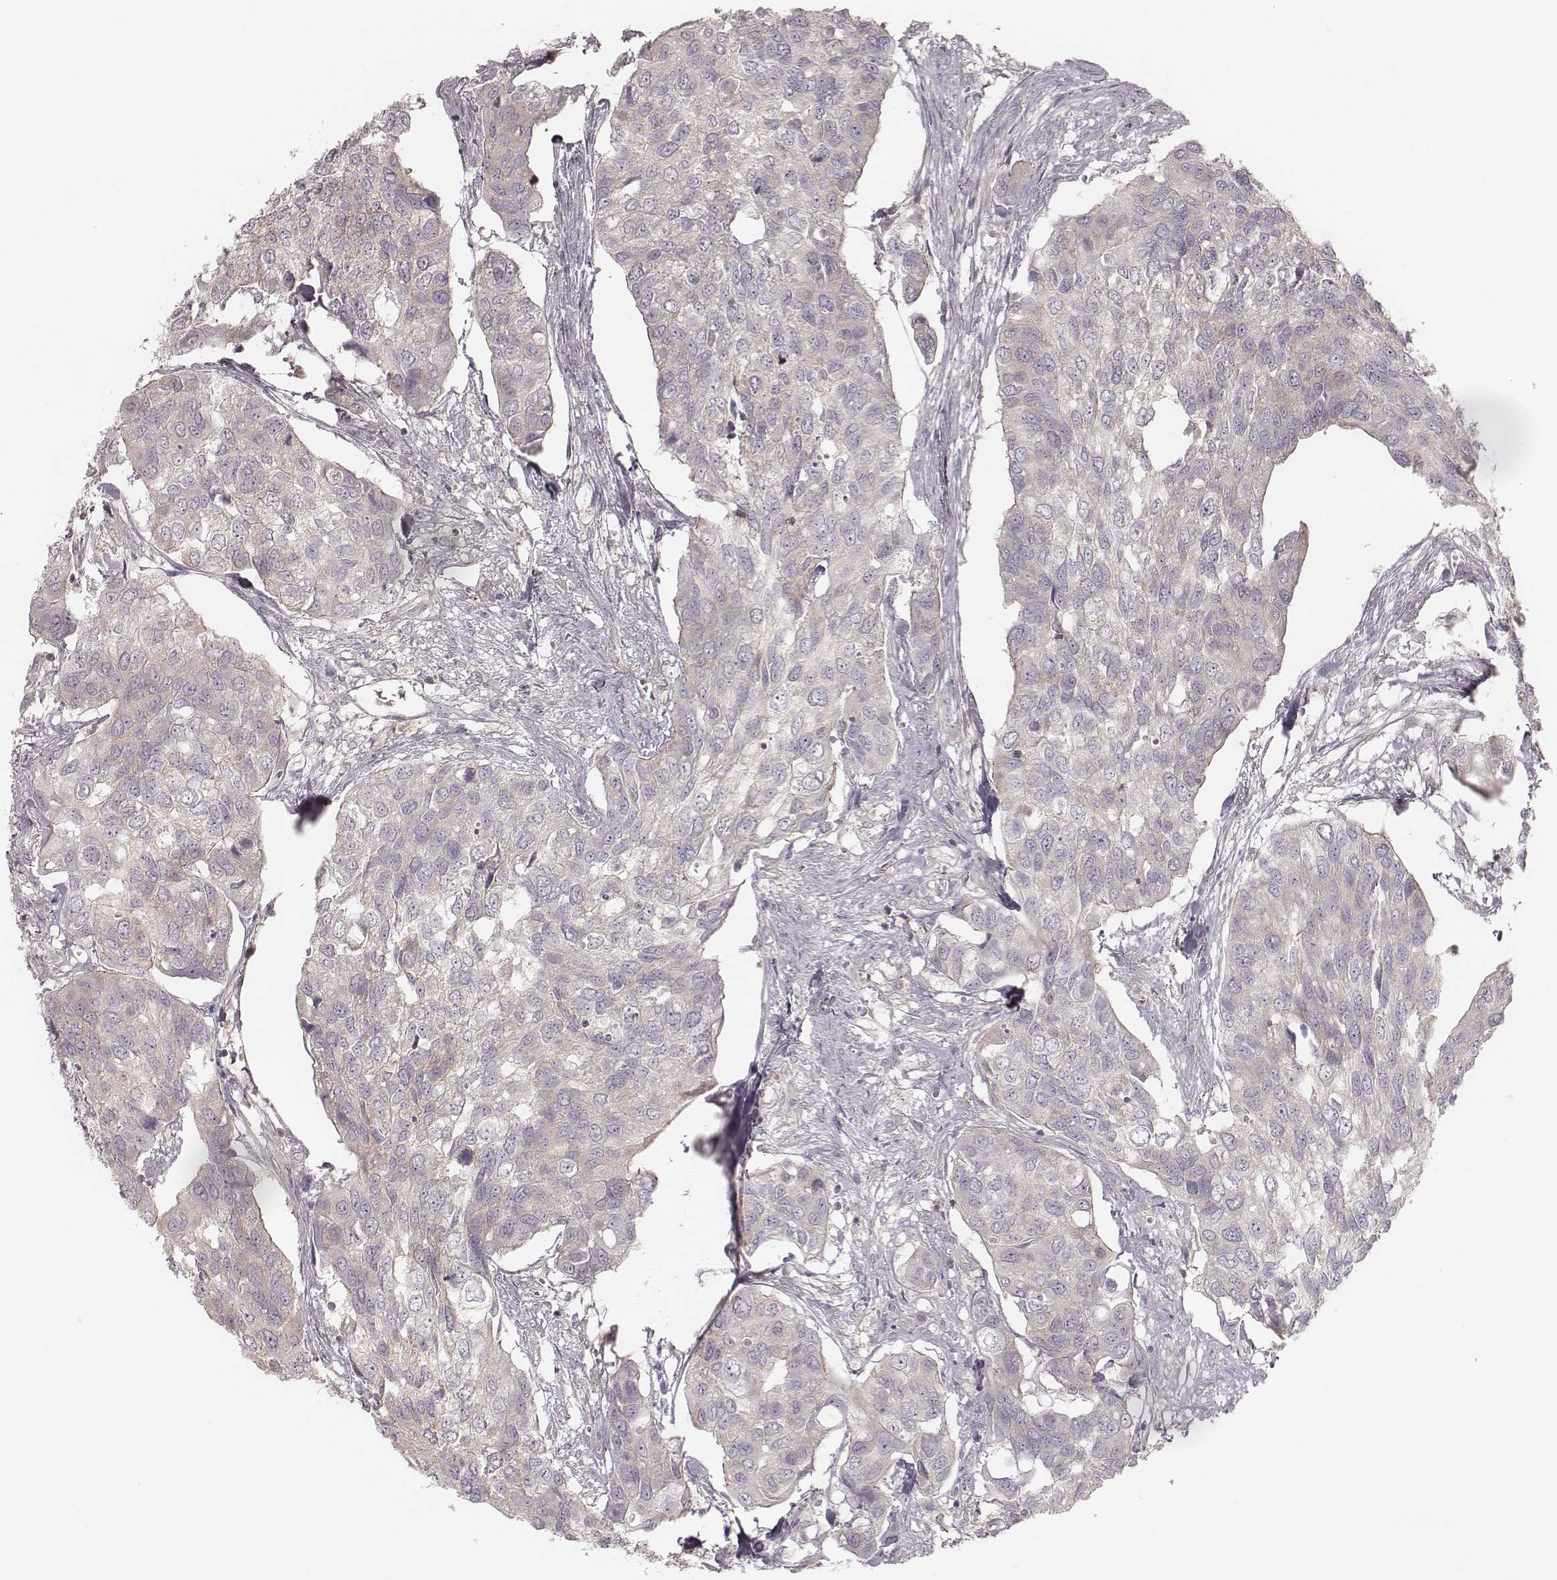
{"staining": {"intensity": "negative", "quantity": "none", "location": "none"}, "tissue": "urothelial cancer", "cell_type": "Tumor cells", "image_type": "cancer", "snomed": [{"axis": "morphology", "description": "Urothelial carcinoma, High grade"}, {"axis": "topography", "description": "Urinary bladder"}], "caption": "A histopathology image of urothelial cancer stained for a protein exhibits no brown staining in tumor cells.", "gene": "TDRD5", "patient": {"sex": "male", "age": 60}}